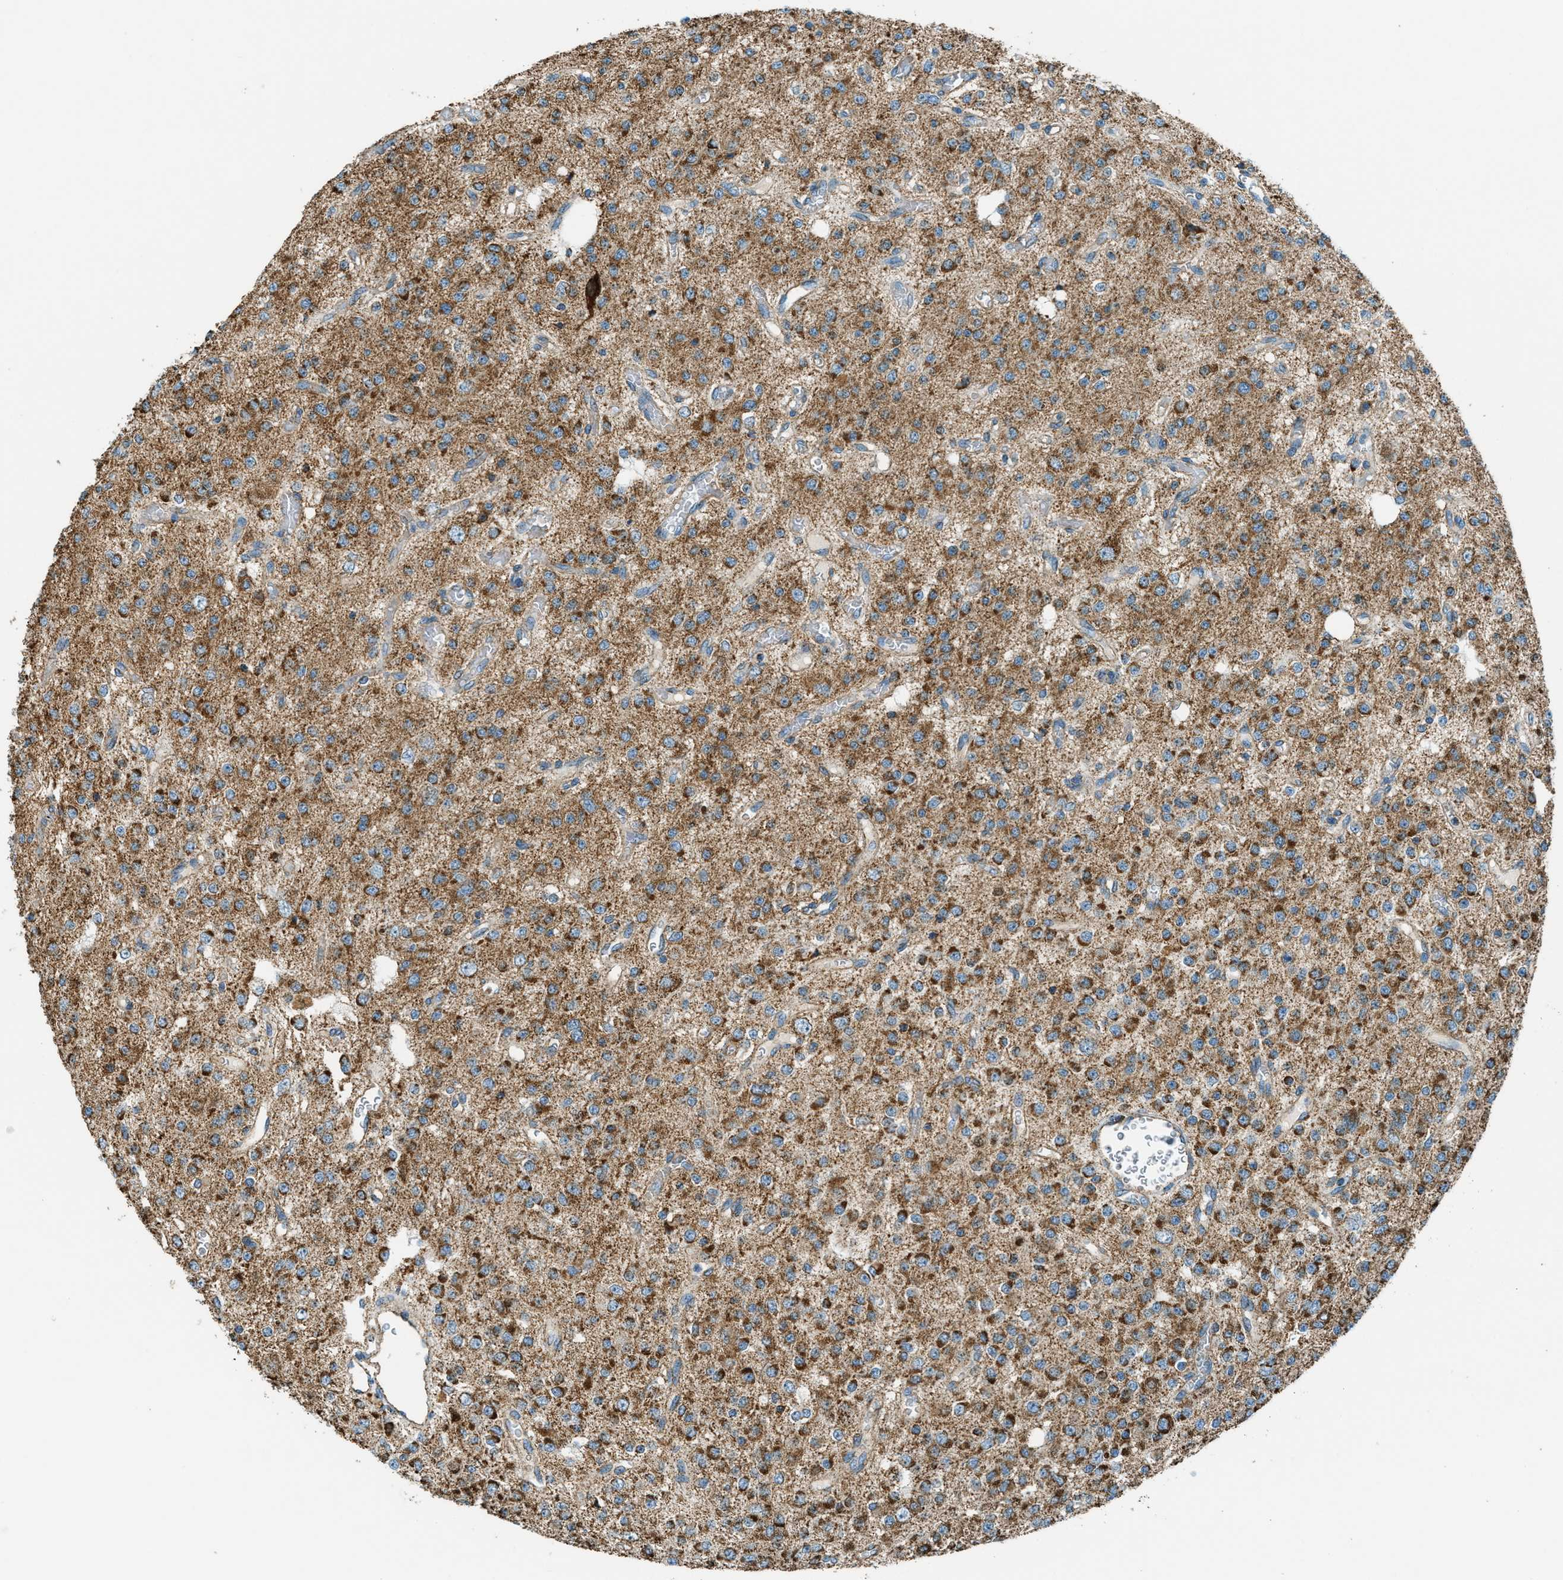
{"staining": {"intensity": "strong", "quantity": ">75%", "location": "cytoplasmic/membranous"}, "tissue": "glioma", "cell_type": "Tumor cells", "image_type": "cancer", "snomed": [{"axis": "morphology", "description": "Glioma, malignant, Low grade"}, {"axis": "topography", "description": "Brain"}], "caption": "Human low-grade glioma (malignant) stained with a brown dye reveals strong cytoplasmic/membranous positive expression in approximately >75% of tumor cells.", "gene": "CHST15", "patient": {"sex": "male", "age": 38}}